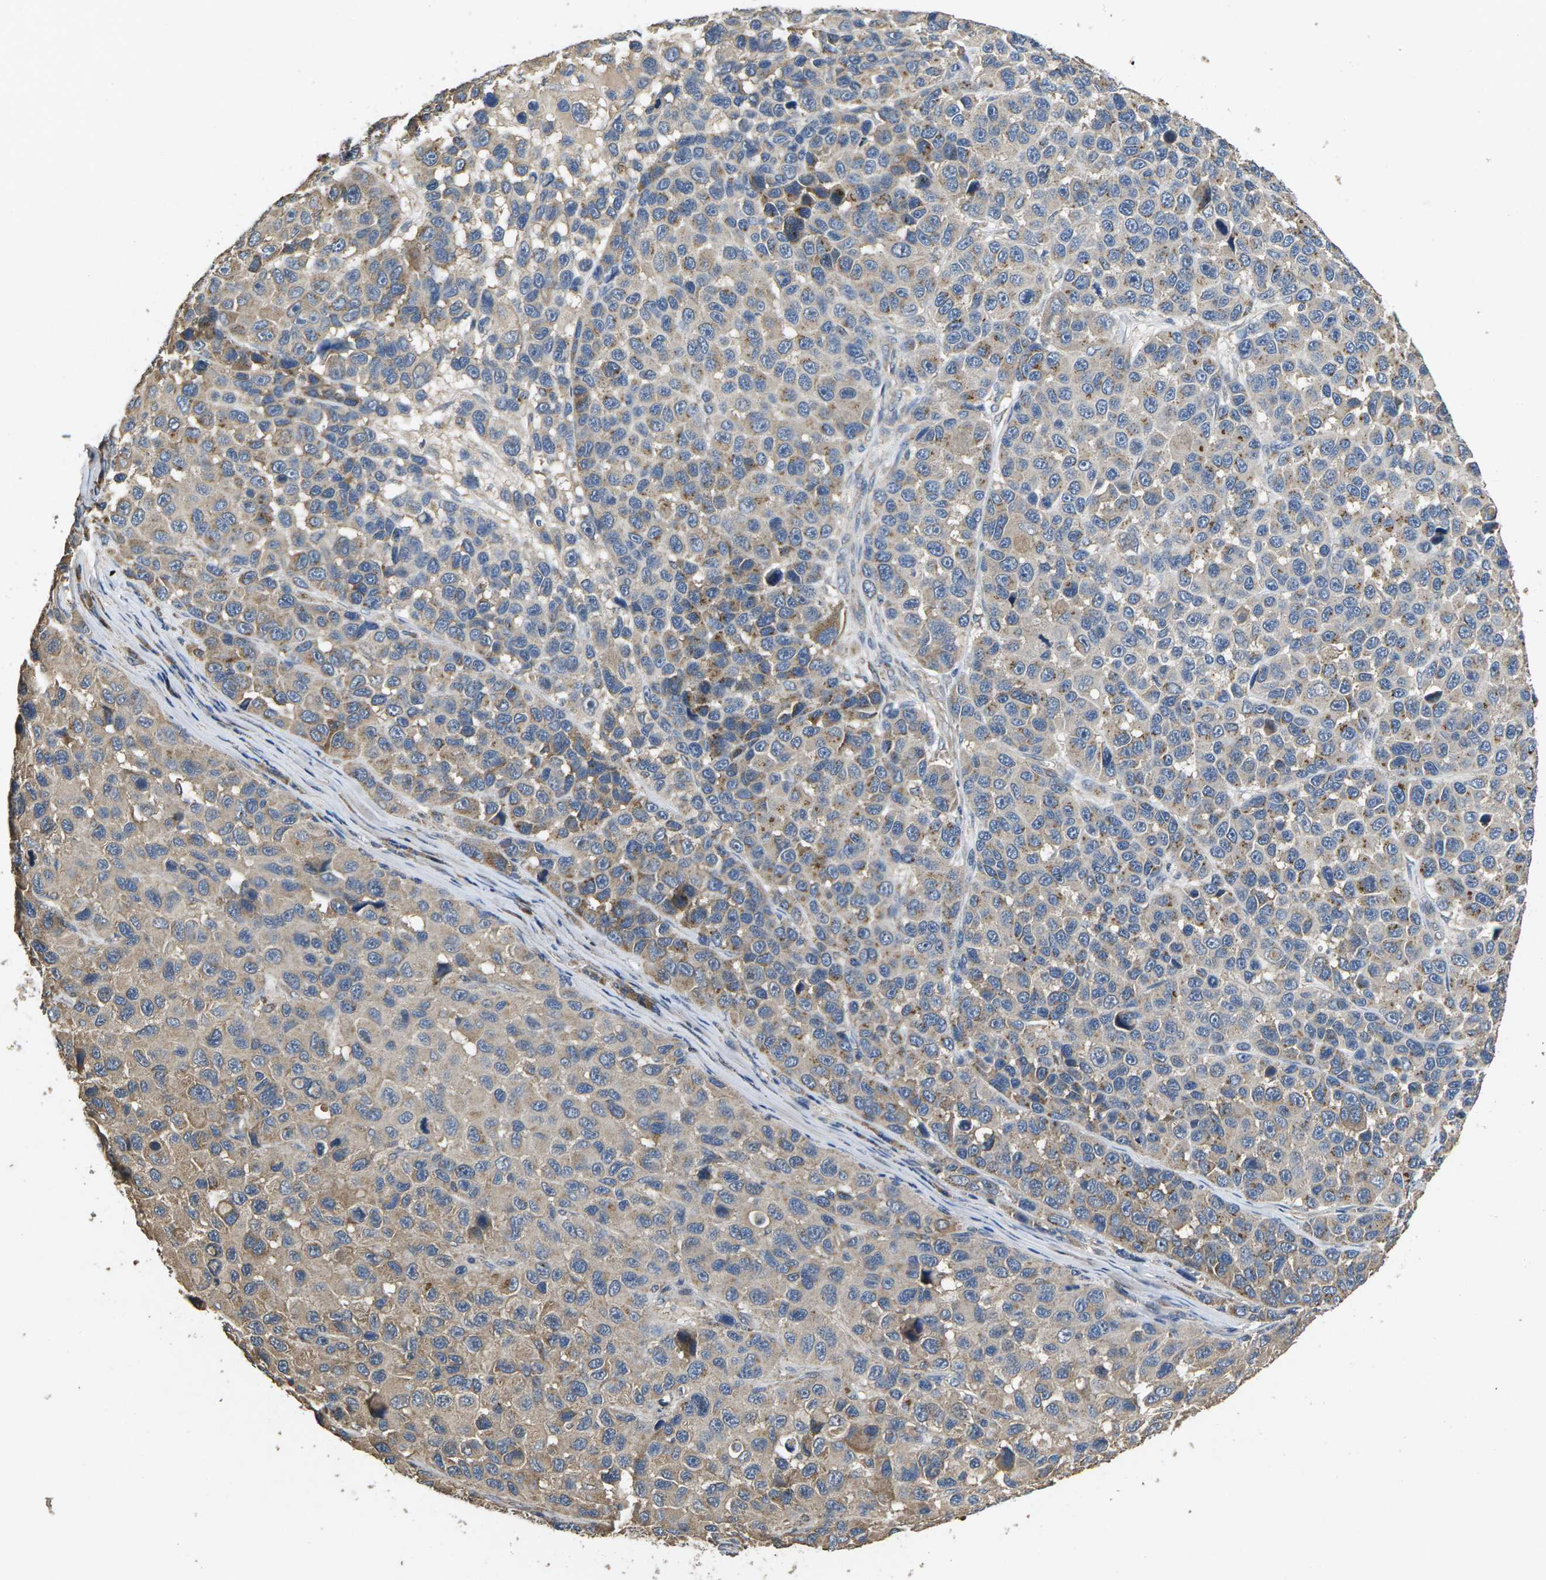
{"staining": {"intensity": "weak", "quantity": "25%-75%", "location": "cytoplasmic/membranous"}, "tissue": "melanoma", "cell_type": "Tumor cells", "image_type": "cancer", "snomed": [{"axis": "morphology", "description": "Malignant melanoma, NOS"}, {"axis": "topography", "description": "Skin"}], "caption": "This is an image of immunohistochemistry staining of malignant melanoma, which shows weak positivity in the cytoplasmic/membranous of tumor cells.", "gene": "B4GAT1", "patient": {"sex": "male", "age": 53}}